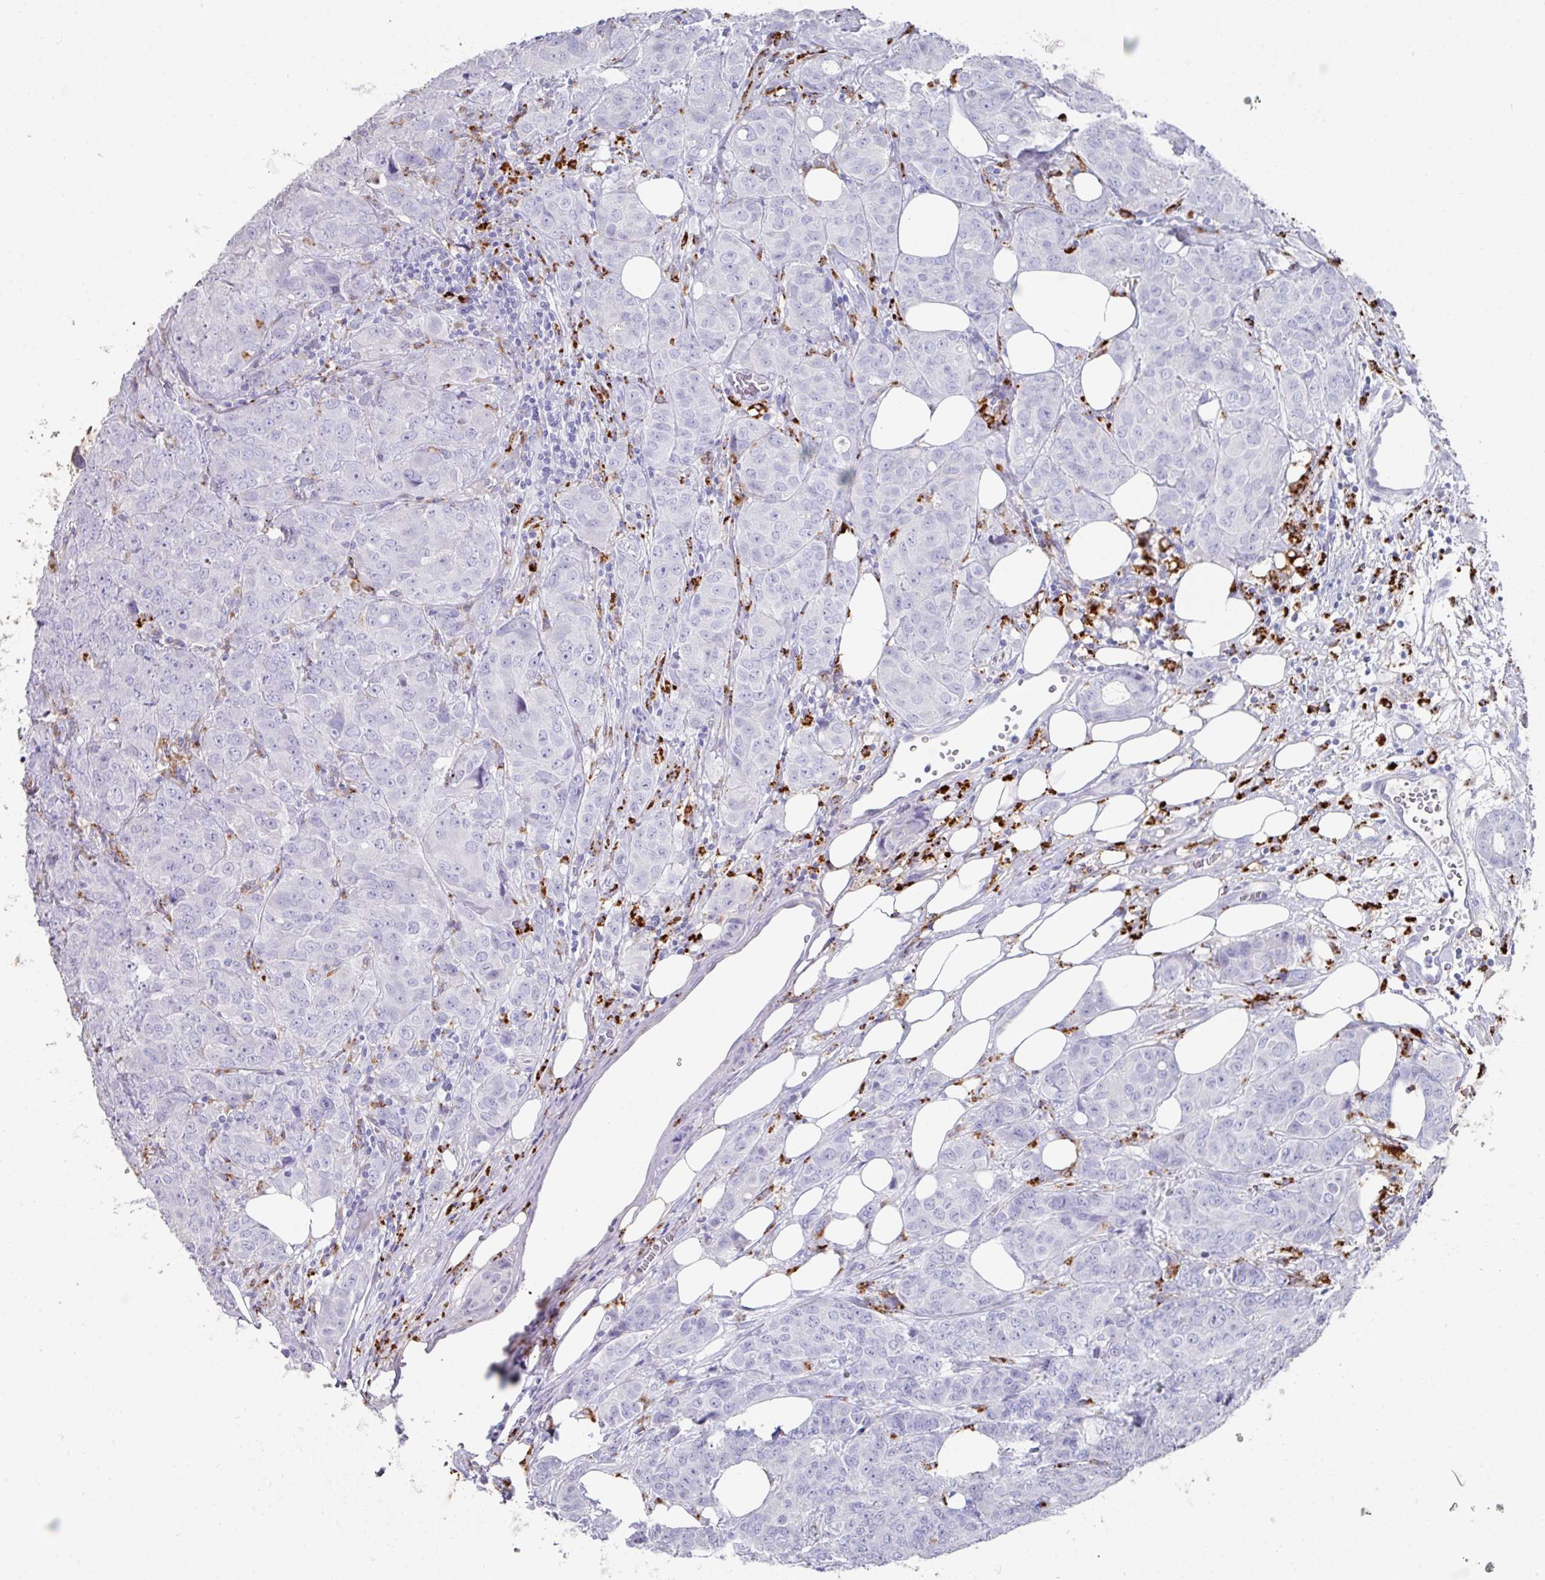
{"staining": {"intensity": "negative", "quantity": "none", "location": "none"}, "tissue": "breast cancer", "cell_type": "Tumor cells", "image_type": "cancer", "snomed": [{"axis": "morphology", "description": "Duct carcinoma"}, {"axis": "topography", "description": "Breast"}], "caption": "This image is of breast cancer stained with IHC to label a protein in brown with the nuclei are counter-stained blue. There is no positivity in tumor cells.", "gene": "CPVL", "patient": {"sex": "female", "age": 43}}